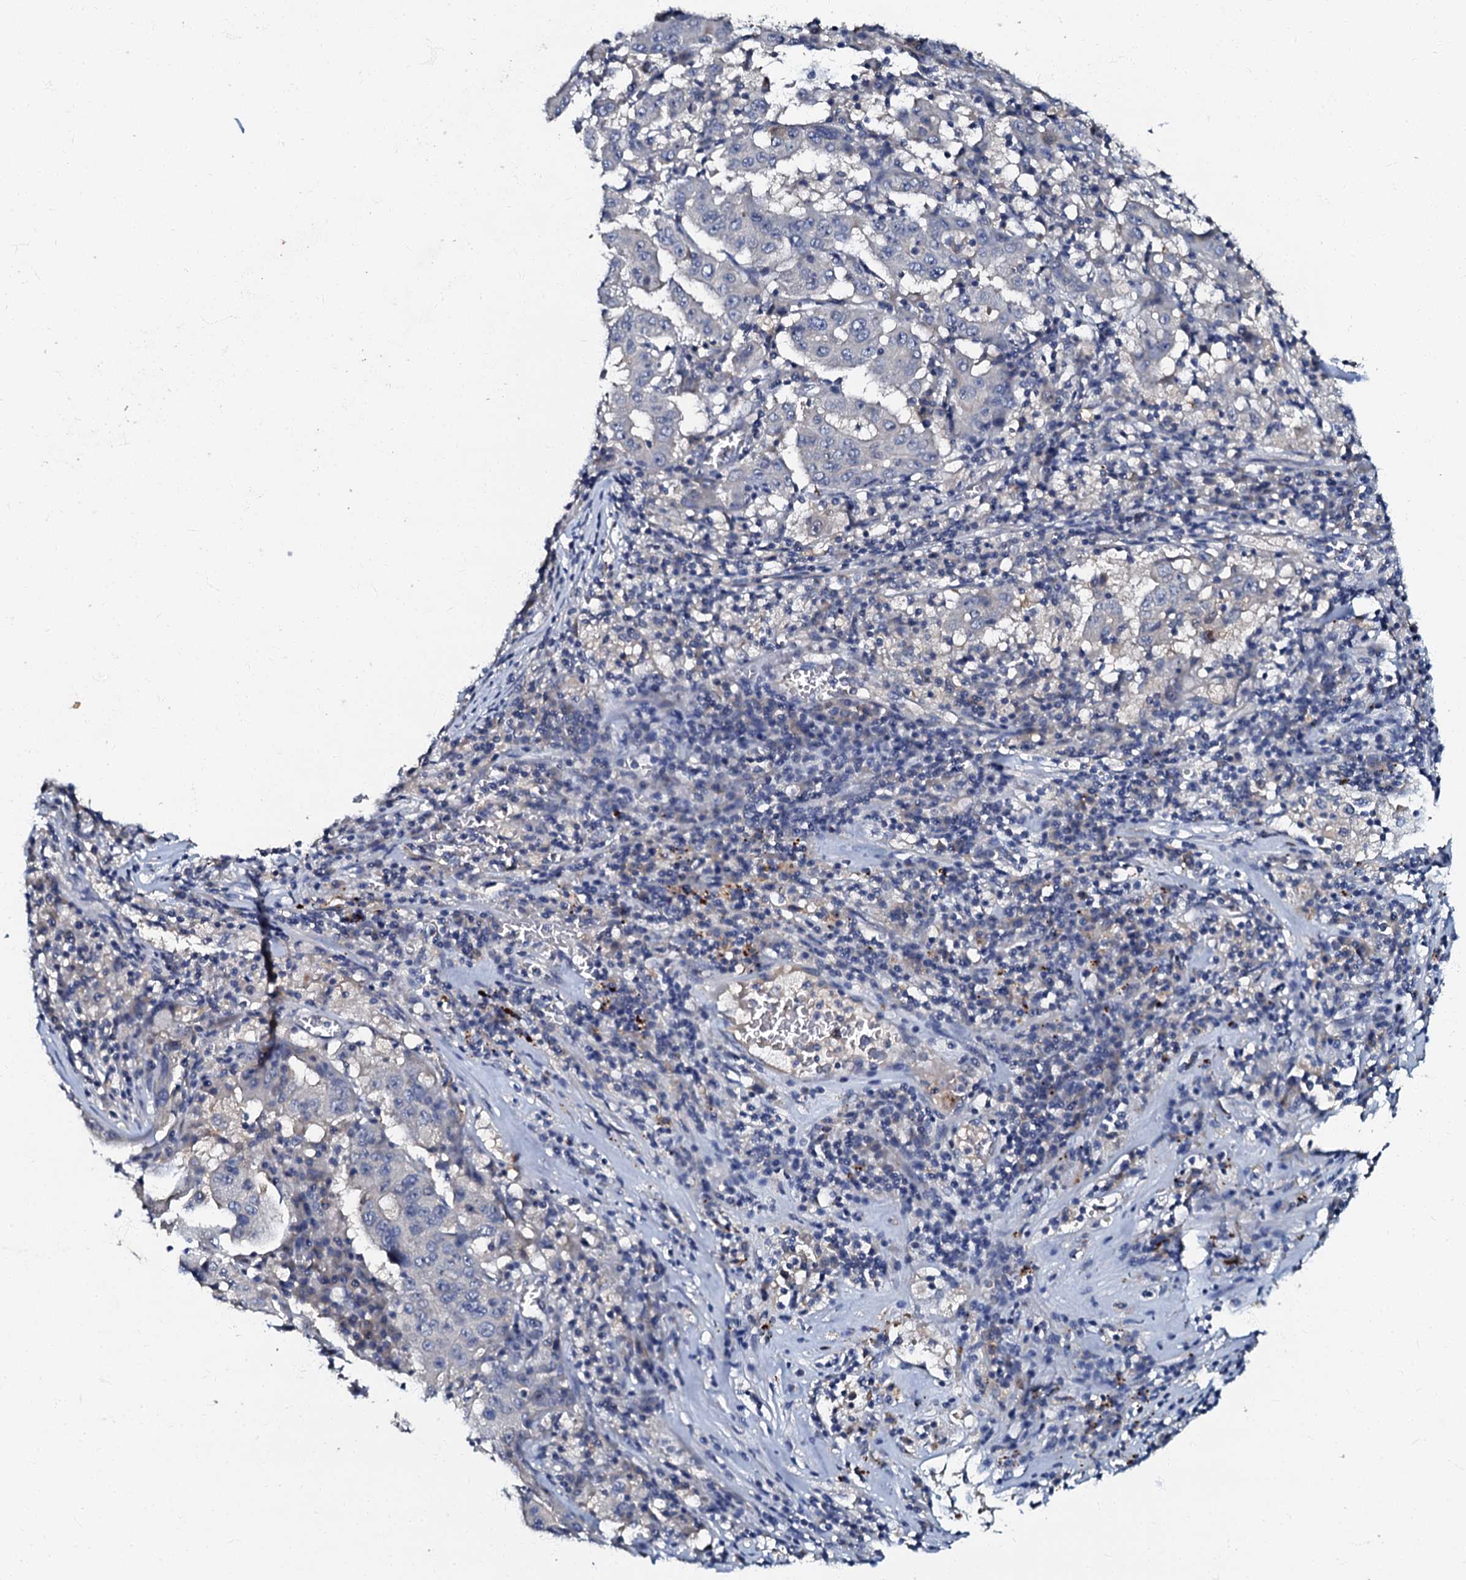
{"staining": {"intensity": "negative", "quantity": "none", "location": "none"}, "tissue": "pancreatic cancer", "cell_type": "Tumor cells", "image_type": "cancer", "snomed": [{"axis": "morphology", "description": "Adenocarcinoma, NOS"}, {"axis": "topography", "description": "Pancreas"}], "caption": "Immunohistochemistry (IHC) image of neoplastic tissue: human adenocarcinoma (pancreatic) stained with DAB (3,3'-diaminobenzidine) exhibits no significant protein expression in tumor cells.", "gene": "OLAH", "patient": {"sex": "male", "age": 63}}